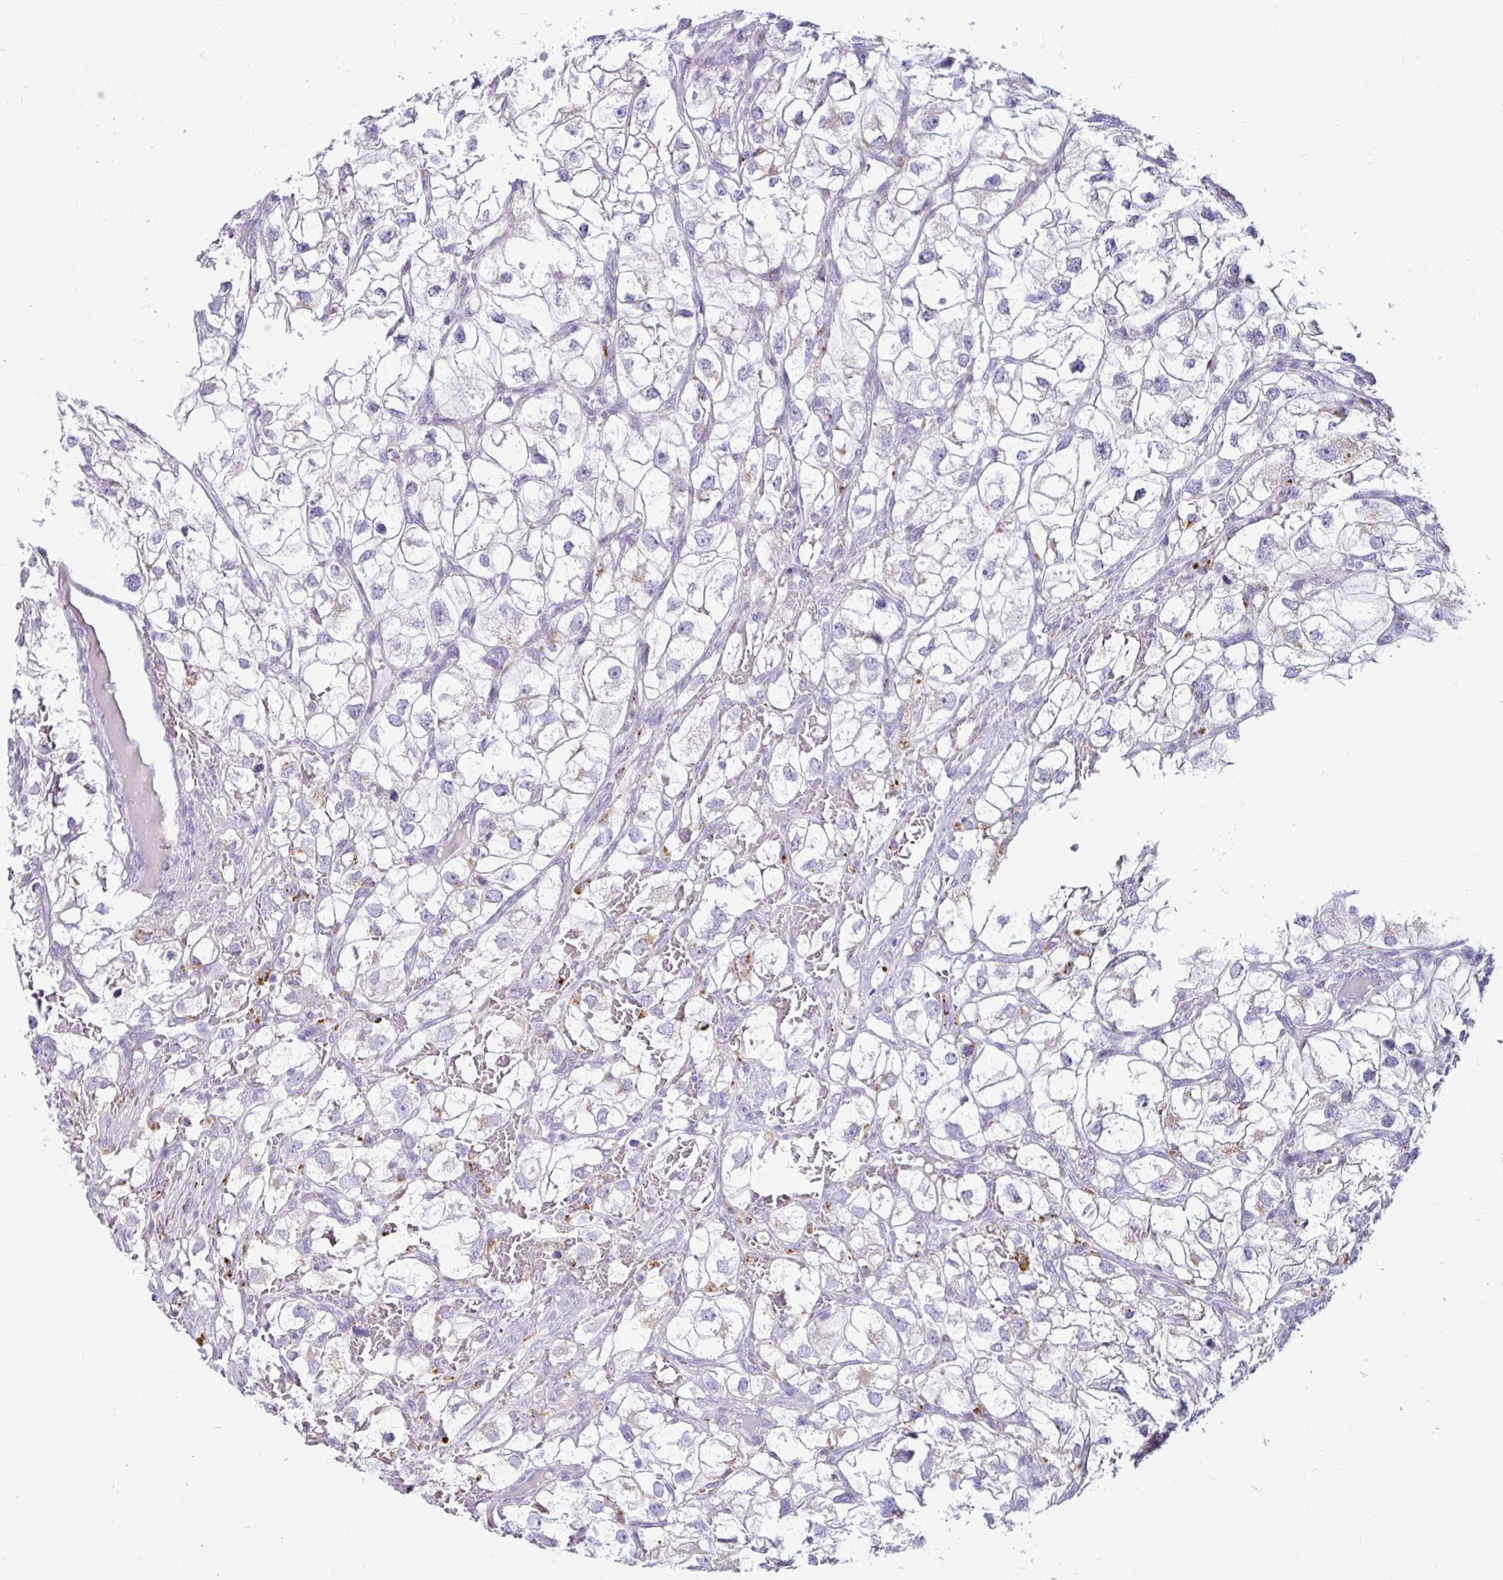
{"staining": {"intensity": "negative", "quantity": "none", "location": "none"}, "tissue": "renal cancer", "cell_type": "Tumor cells", "image_type": "cancer", "snomed": [{"axis": "morphology", "description": "Adenocarcinoma, NOS"}, {"axis": "topography", "description": "Kidney"}], "caption": "The micrograph demonstrates no staining of tumor cells in adenocarcinoma (renal).", "gene": "CTSZ", "patient": {"sex": "male", "age": 59}}